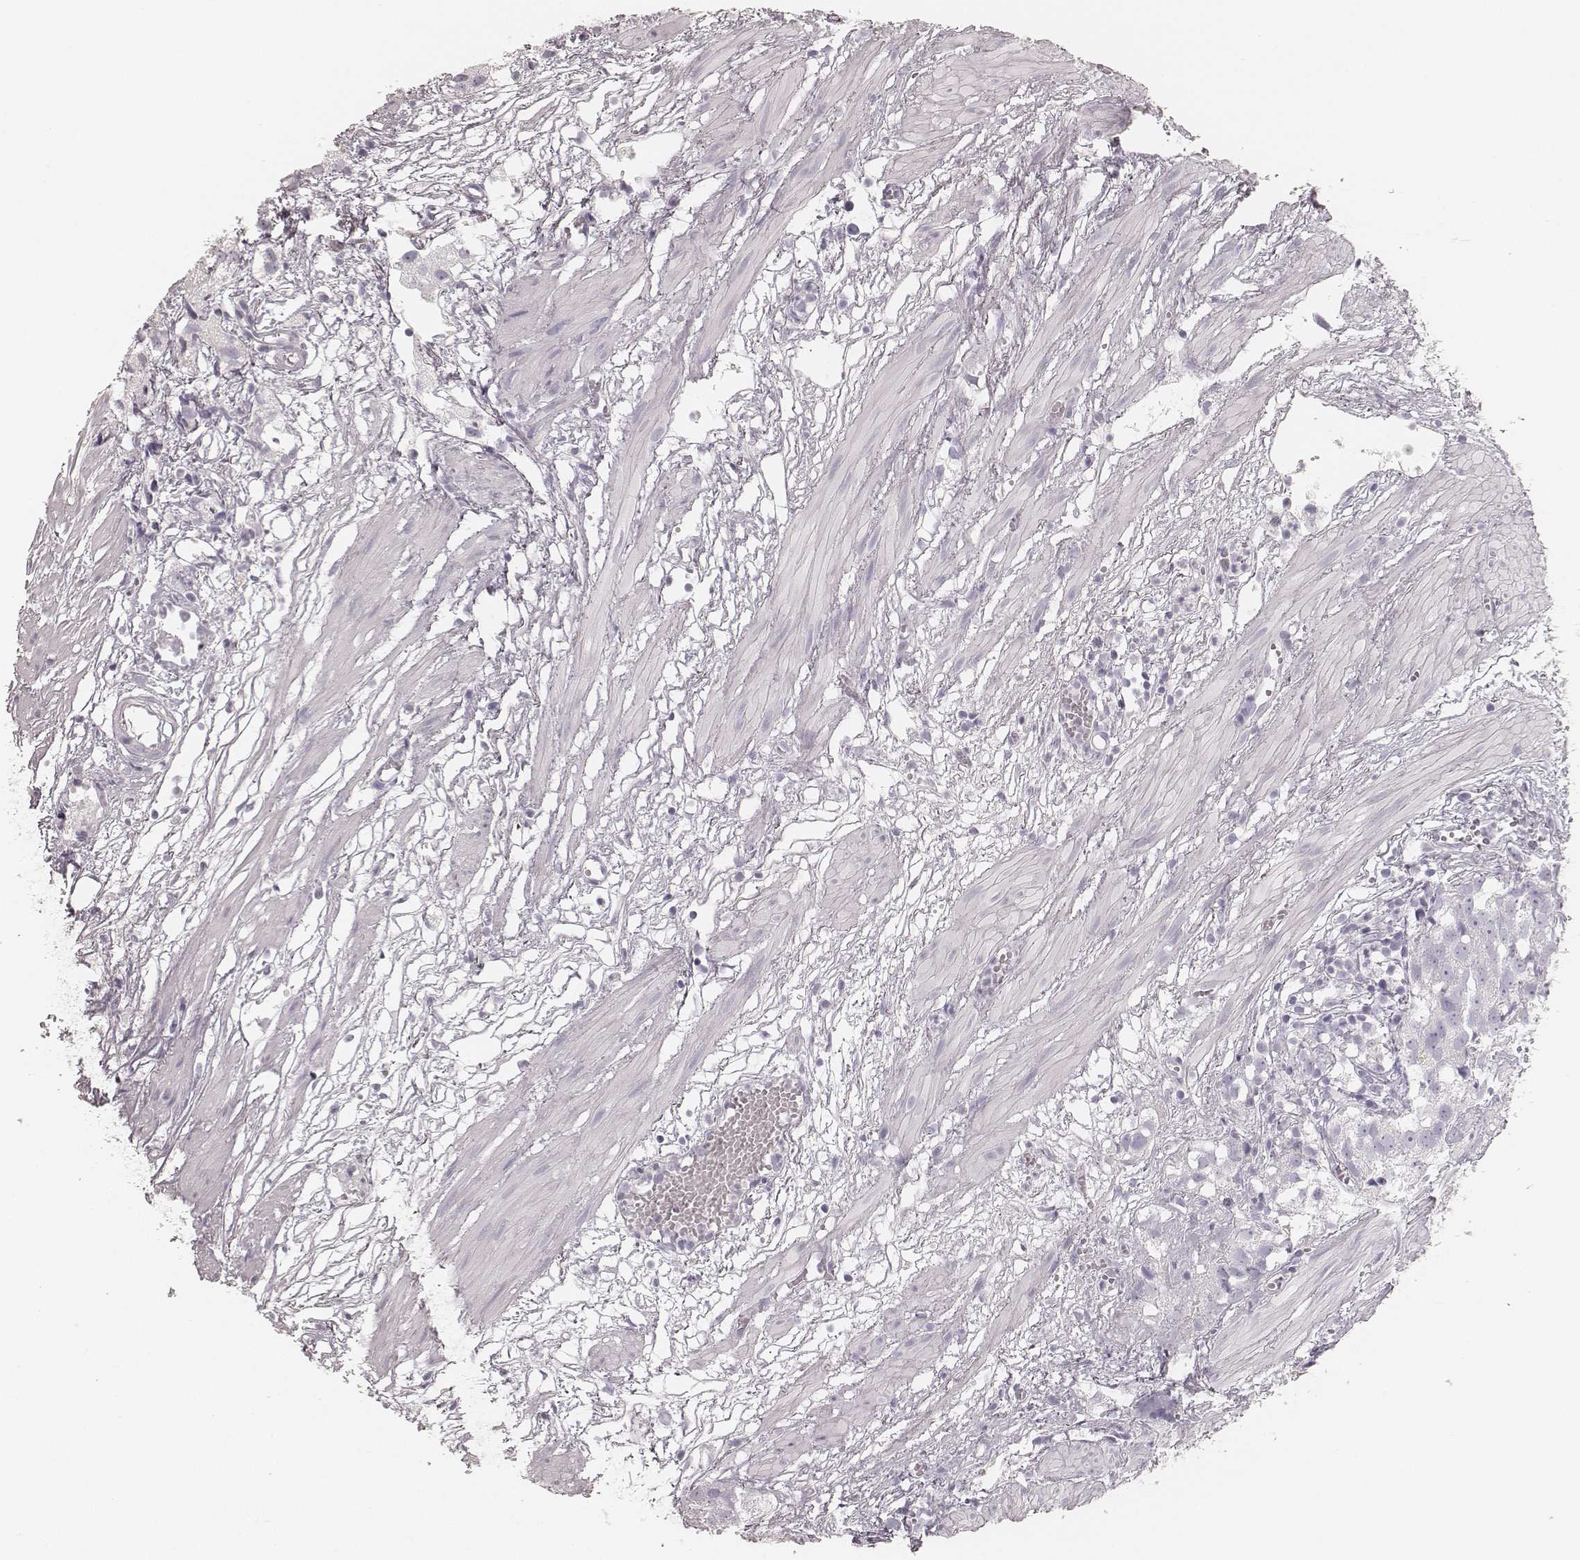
{"staining": {"intensity": "negative", "quantity": "none", "location": "none"}, "tissue": "prostate cancer", "cell_type": "Tumor cells", "image_type": "cancer", "snomed": [{"axis": "morphology", "description": "Adenocarcinoma, High grade"}, {"axis": "topography", "description": "Prostate"}], "caption": "Immunohistochemical staining of high-grade adenocarcinoma (prostate) exhibits no significant expression in tumor cells.", "gene": "KRT82", "patient": {"sex": "male", "age": 68}}